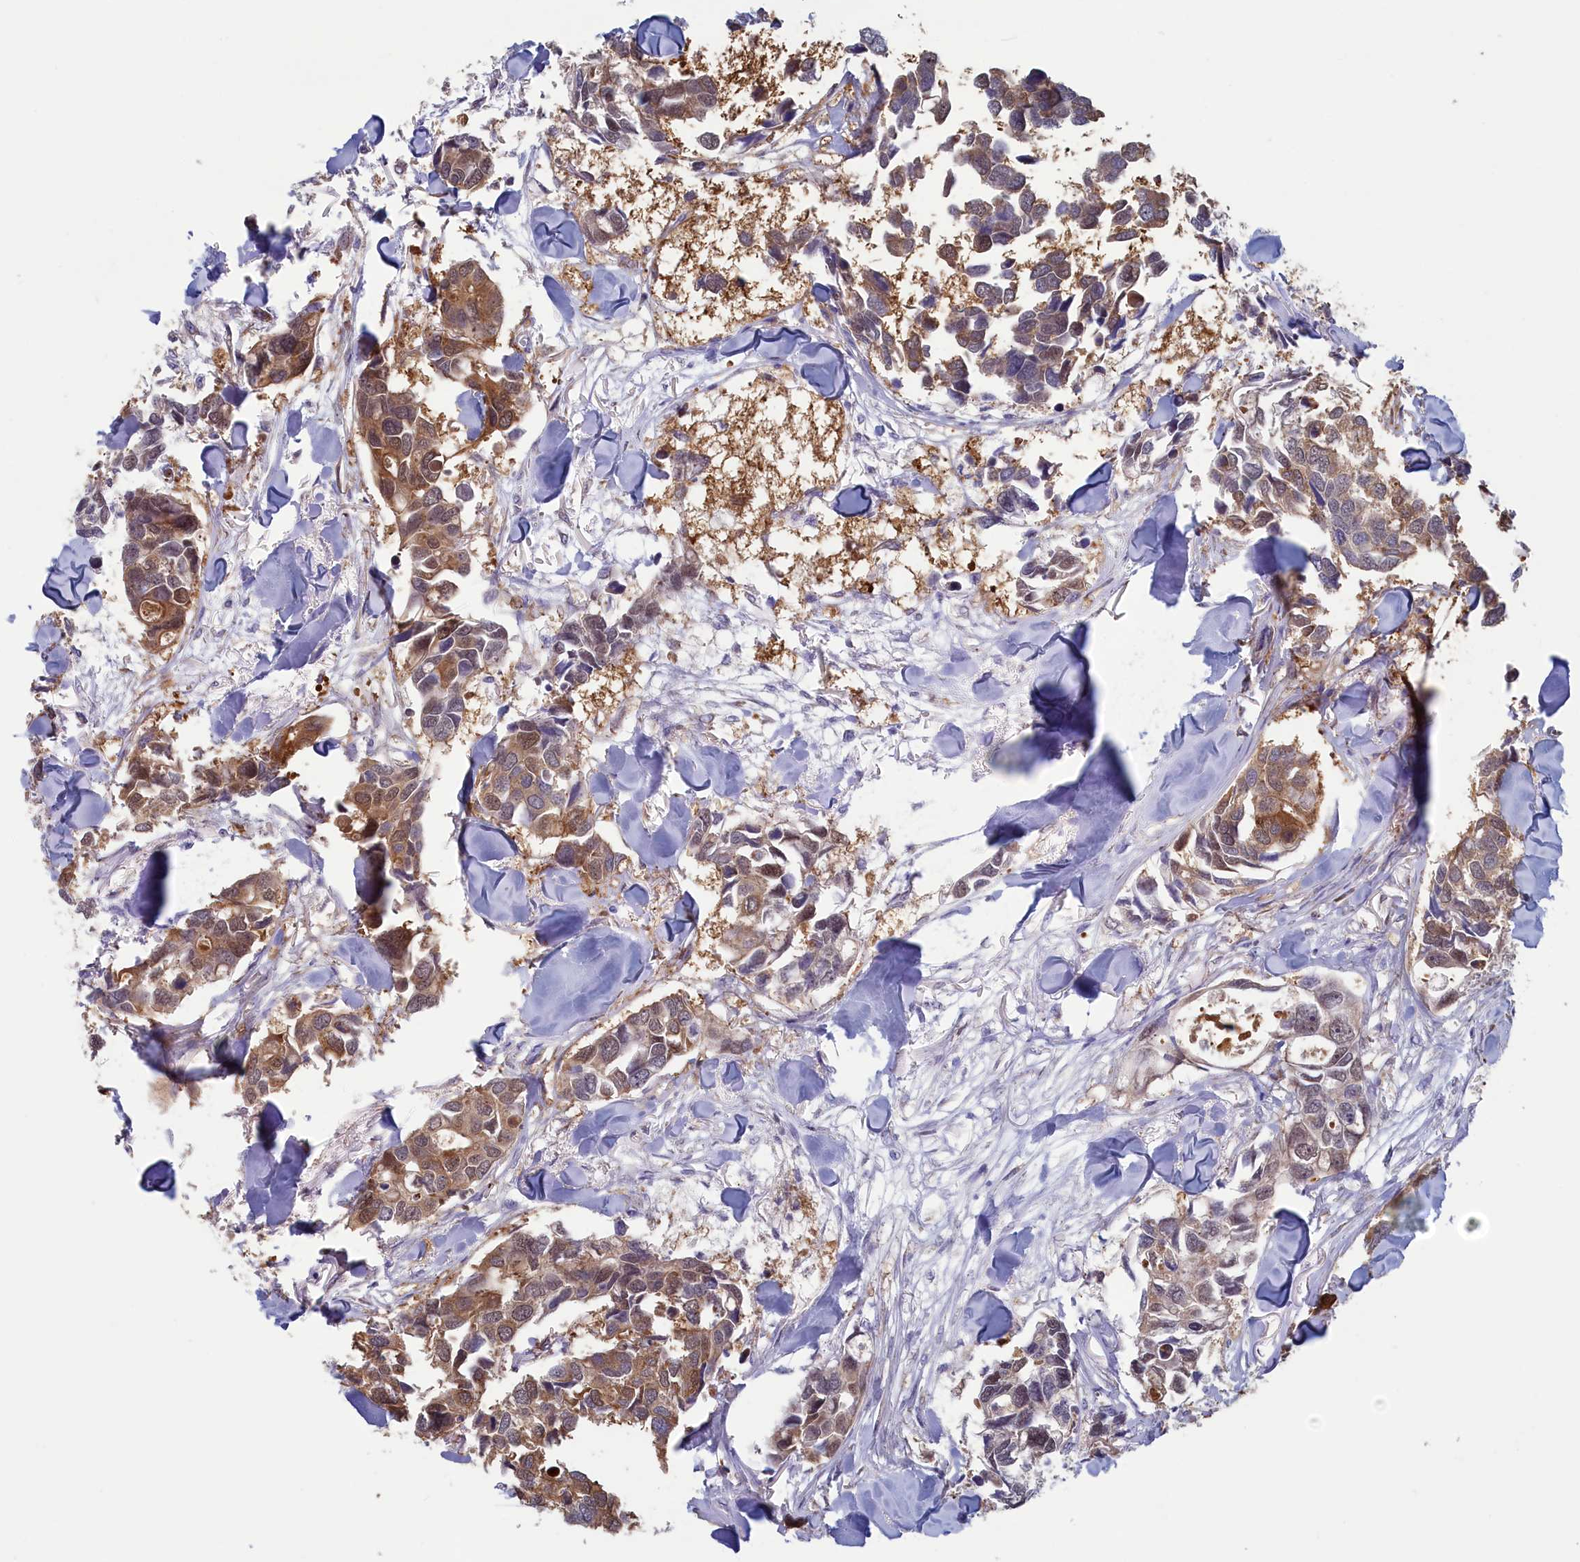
{"staining": {"intensity": "moderate", "quantity": ">75%", "location": "cytoplasmic/membranous"}, "tissue": "breast cancer", "cell_type": "Tumor cells", "image_type": "cancer", "snomed": [{"axis": "morphology", "description": "Duct carcinoma"}, {"axis": "topography", "description": "Breast"}], "caption": "Protein expression analysis of human breast cancer reveals moderate cytoplasmic/membranous staining in about >75% of tumor cells.", "gene": "SYNDIG1L", "patient": {"sex": "female", "age": 83}}